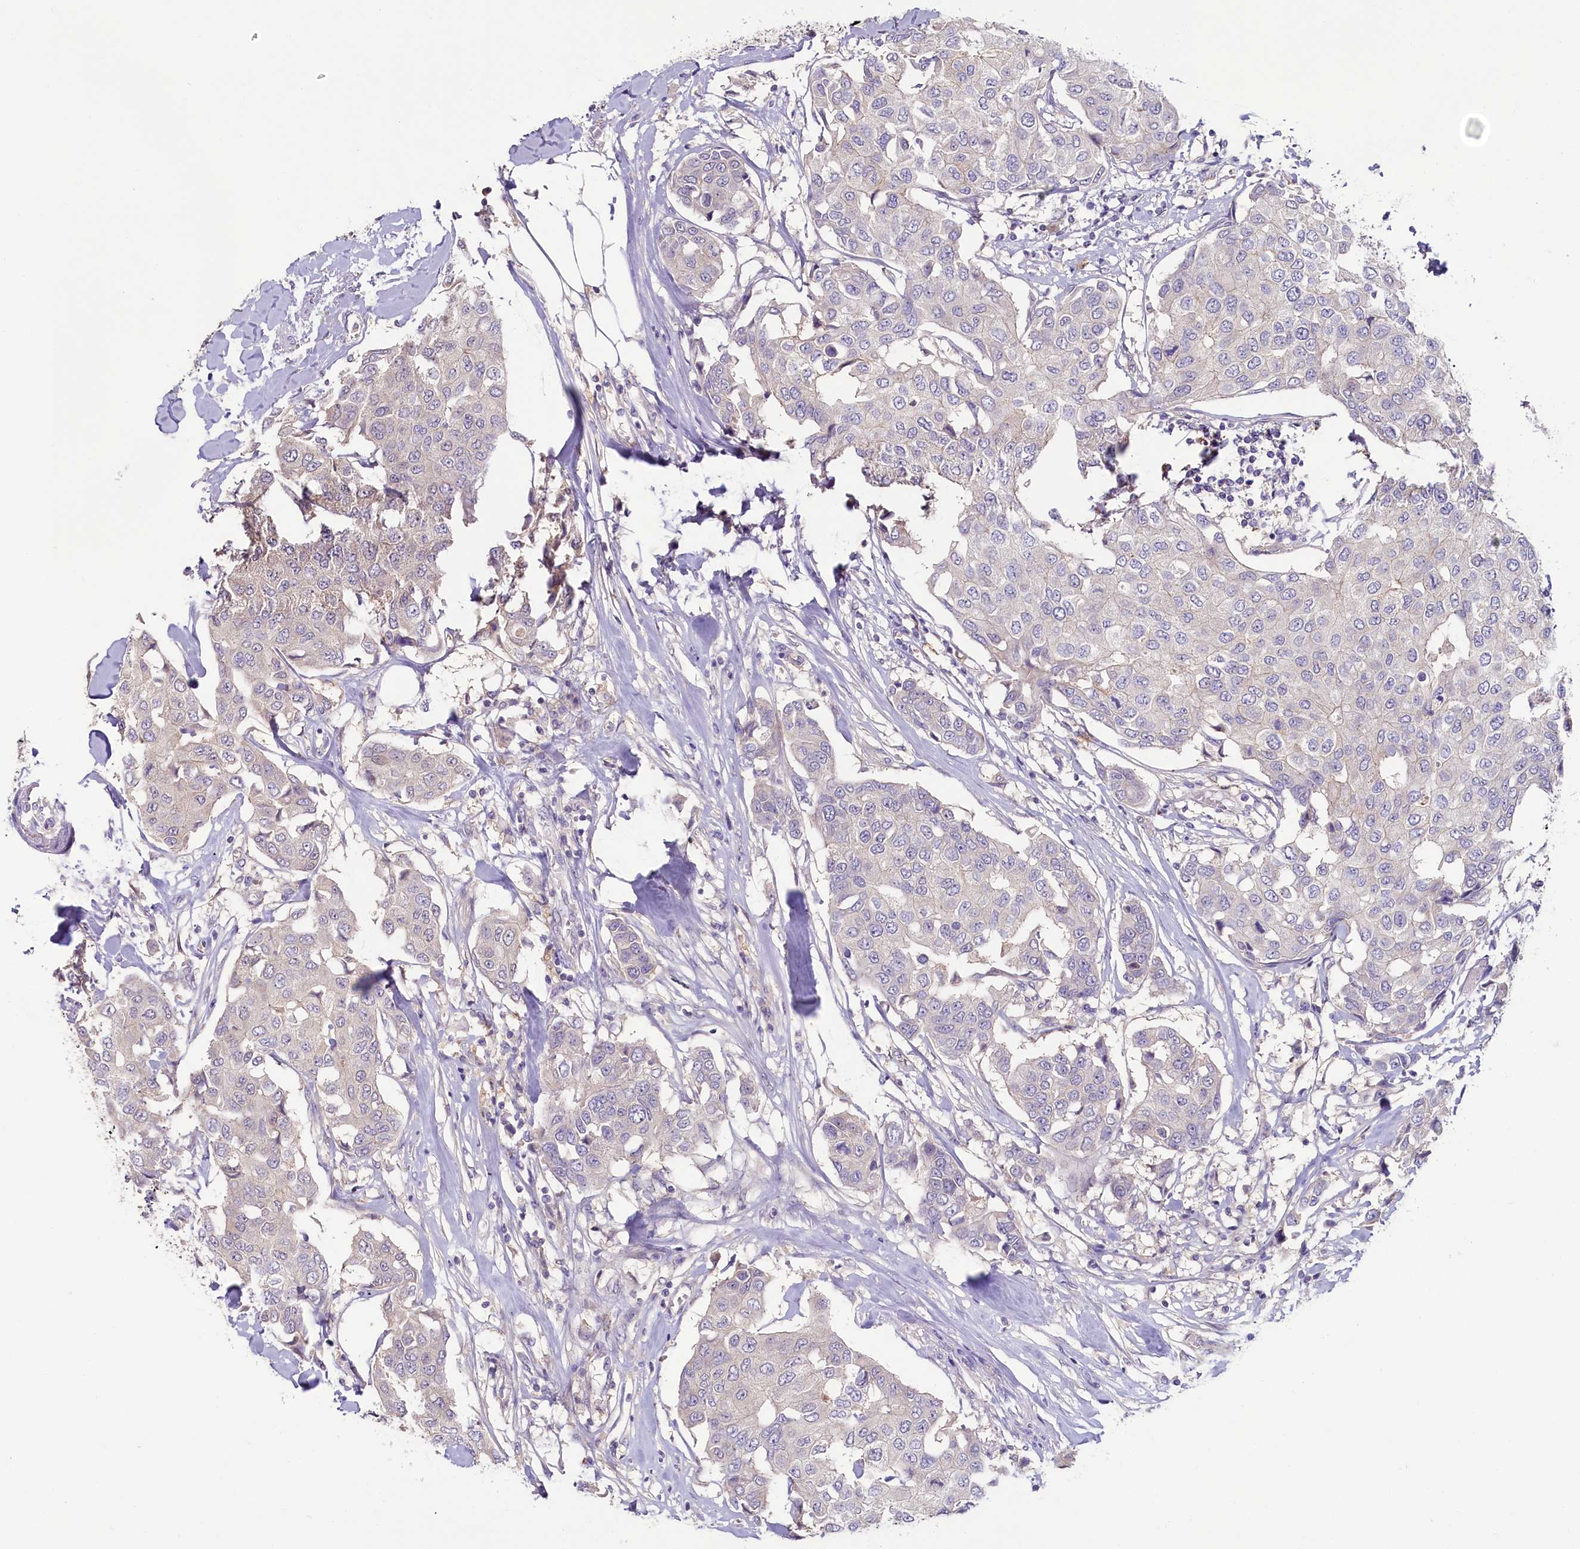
{"staining": {"intensity": "negative", "quantity": "none", "location": "none"}, "tissue": "breast cancer", "cell_type": "Tumor cells", "image_type": "cancer", "snomed": [{"axis": "morphology", "description": "Duct carcinoma"}, {"axis": "topography", "description": "Breast"}], "caption": "Immunohistochemistry (IHC) histopathology image of neoplastic tissue: human breast cancer stained with DAB (3,3'-diaminobenzidine) exhibits no significant protein expression in tumor cells.", "gene": "PDE6D", "patient": {"sex": "female", "age": 80}}